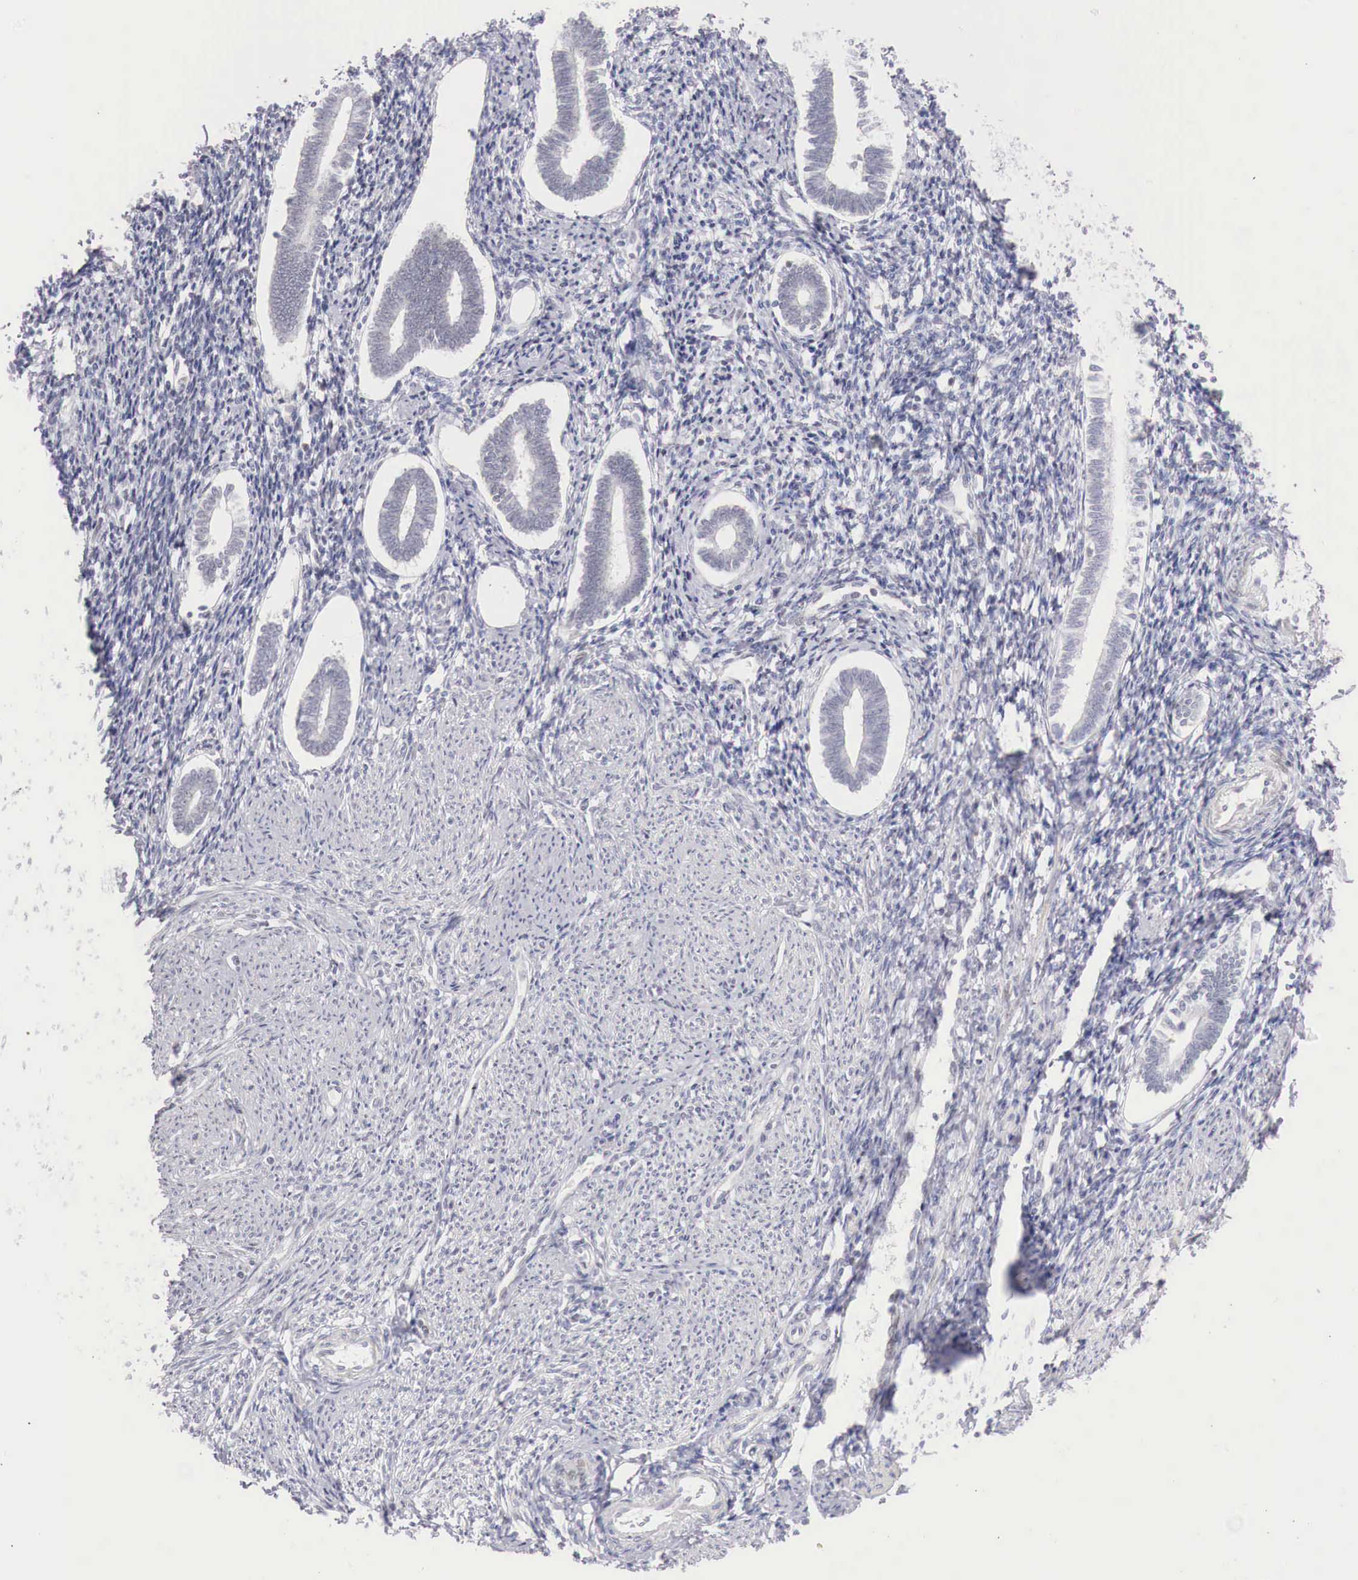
{"staining": {"intensity": "negative", "quantity": "none", "location": "none"}, "tissue": "endometrium", "cell_type": "Cells in endometrial stroma", "image_type": "normal", "snomed": [{"axis": "morphology", "description": "Normal tissue, NOS"}, {"axis": "topography", "description": "Endometrium"}], "caption": "IHC image of benign endometrium: human endometrium stained with DAB exhibits no significant protein expression in cells in endometrial stroma. (Immunohistochemistry (ihc), brightfield microscopy, high magnification).", "gene": "CLCN5", "patient": {"sex": "female", "age": 52}}